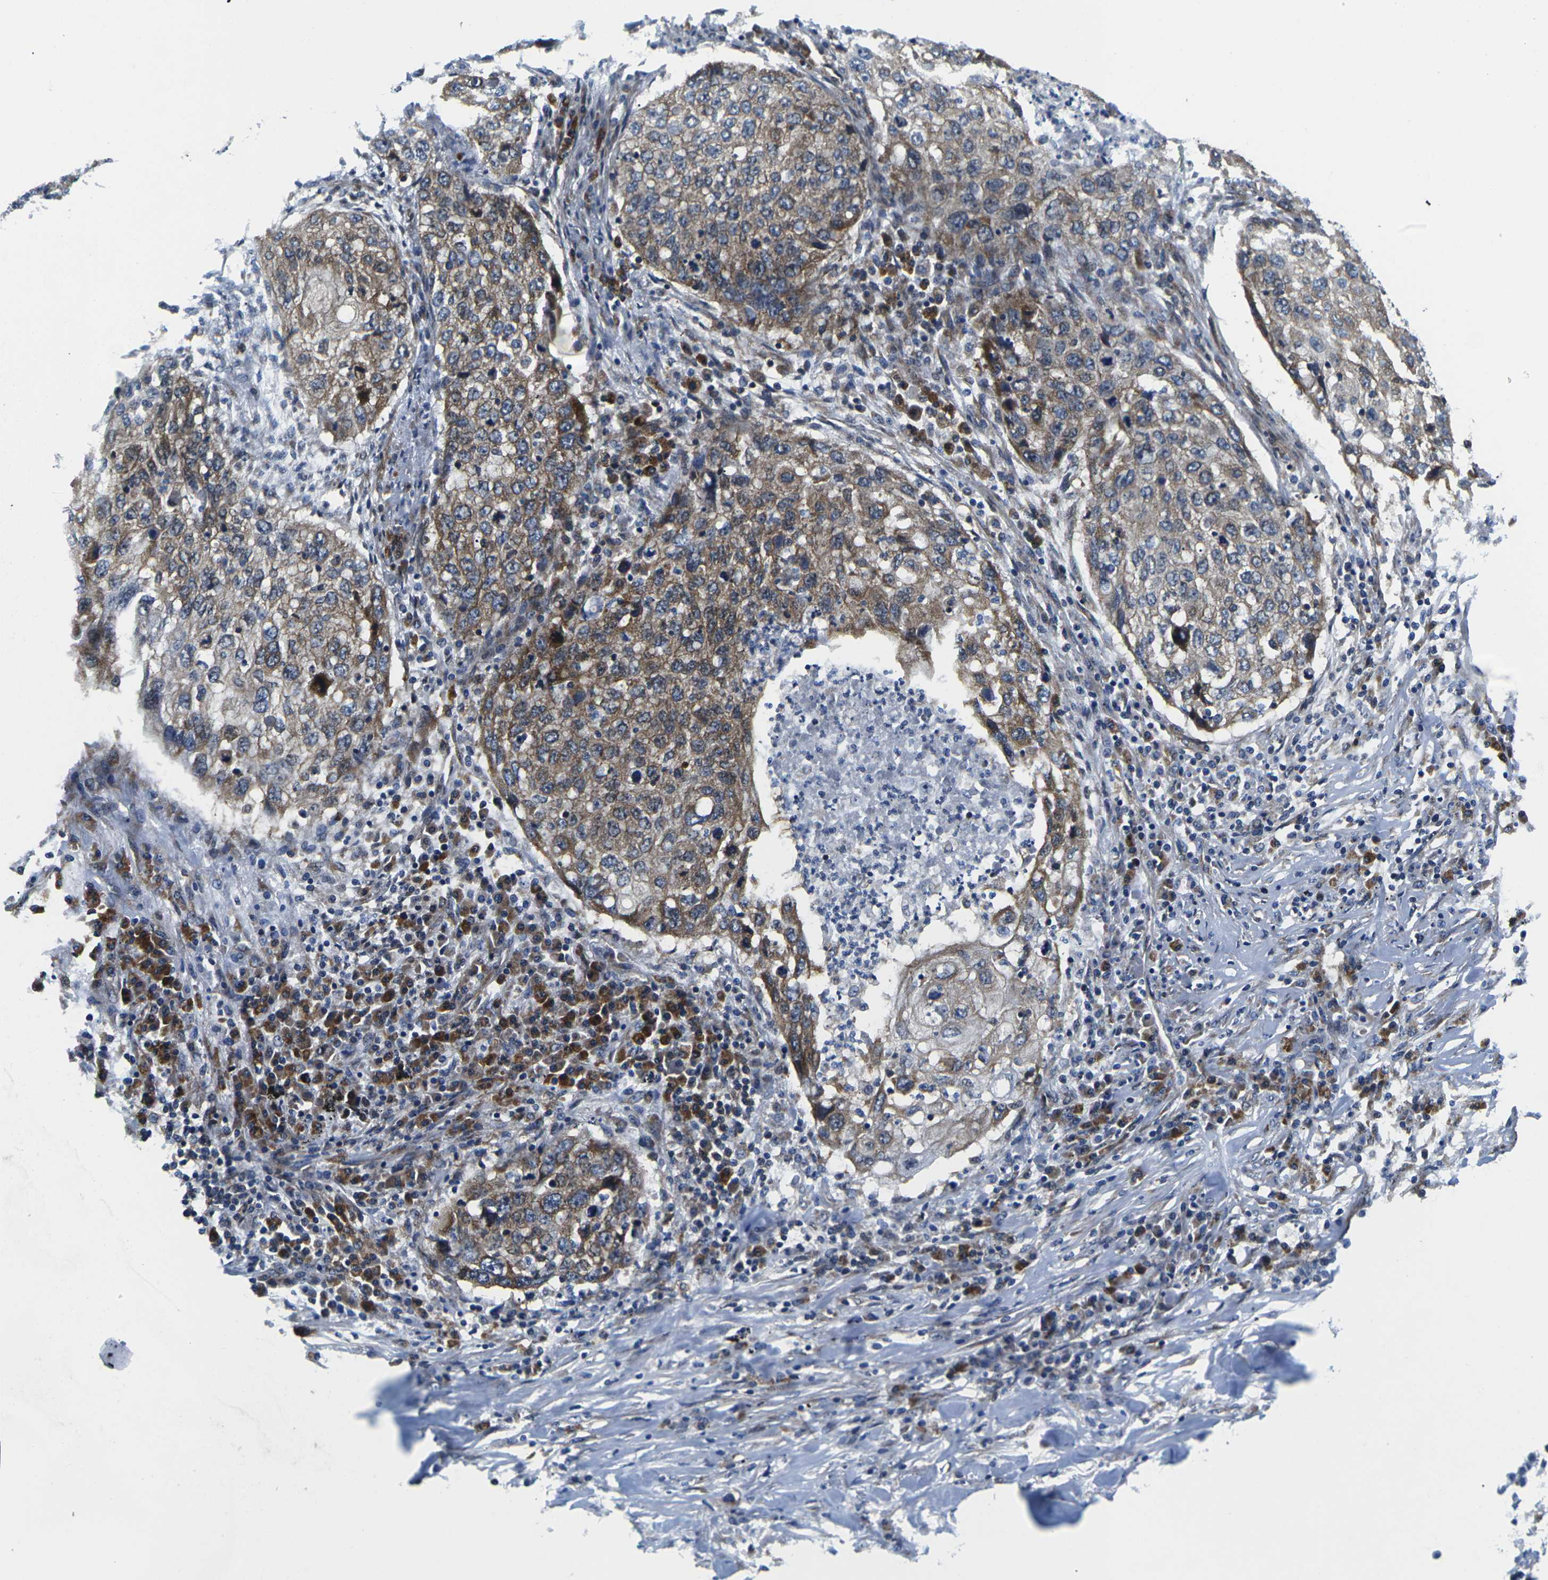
{"staining": {"intensity": "moderate", "quantity": ">75%", "location": "cytoplasmic/membranous"}, "tissue": "lung cancer", "cell_type": "Tumor cells", "image_type": "cancer", "snomed": [{"axis": "morphology", "description": "Squamous cell carcinoma, NOS"}, {"axis": "topography", "description": "Lung"}], "caption": "Squamous cell carcinoma (lung) stained with a brown dye reveals moderate cytoplasmic/membranous positive staining in approximately >75% of tumor cells.", "gene": "EIF4E", "patient": {"sex": "female", "age": 63}}